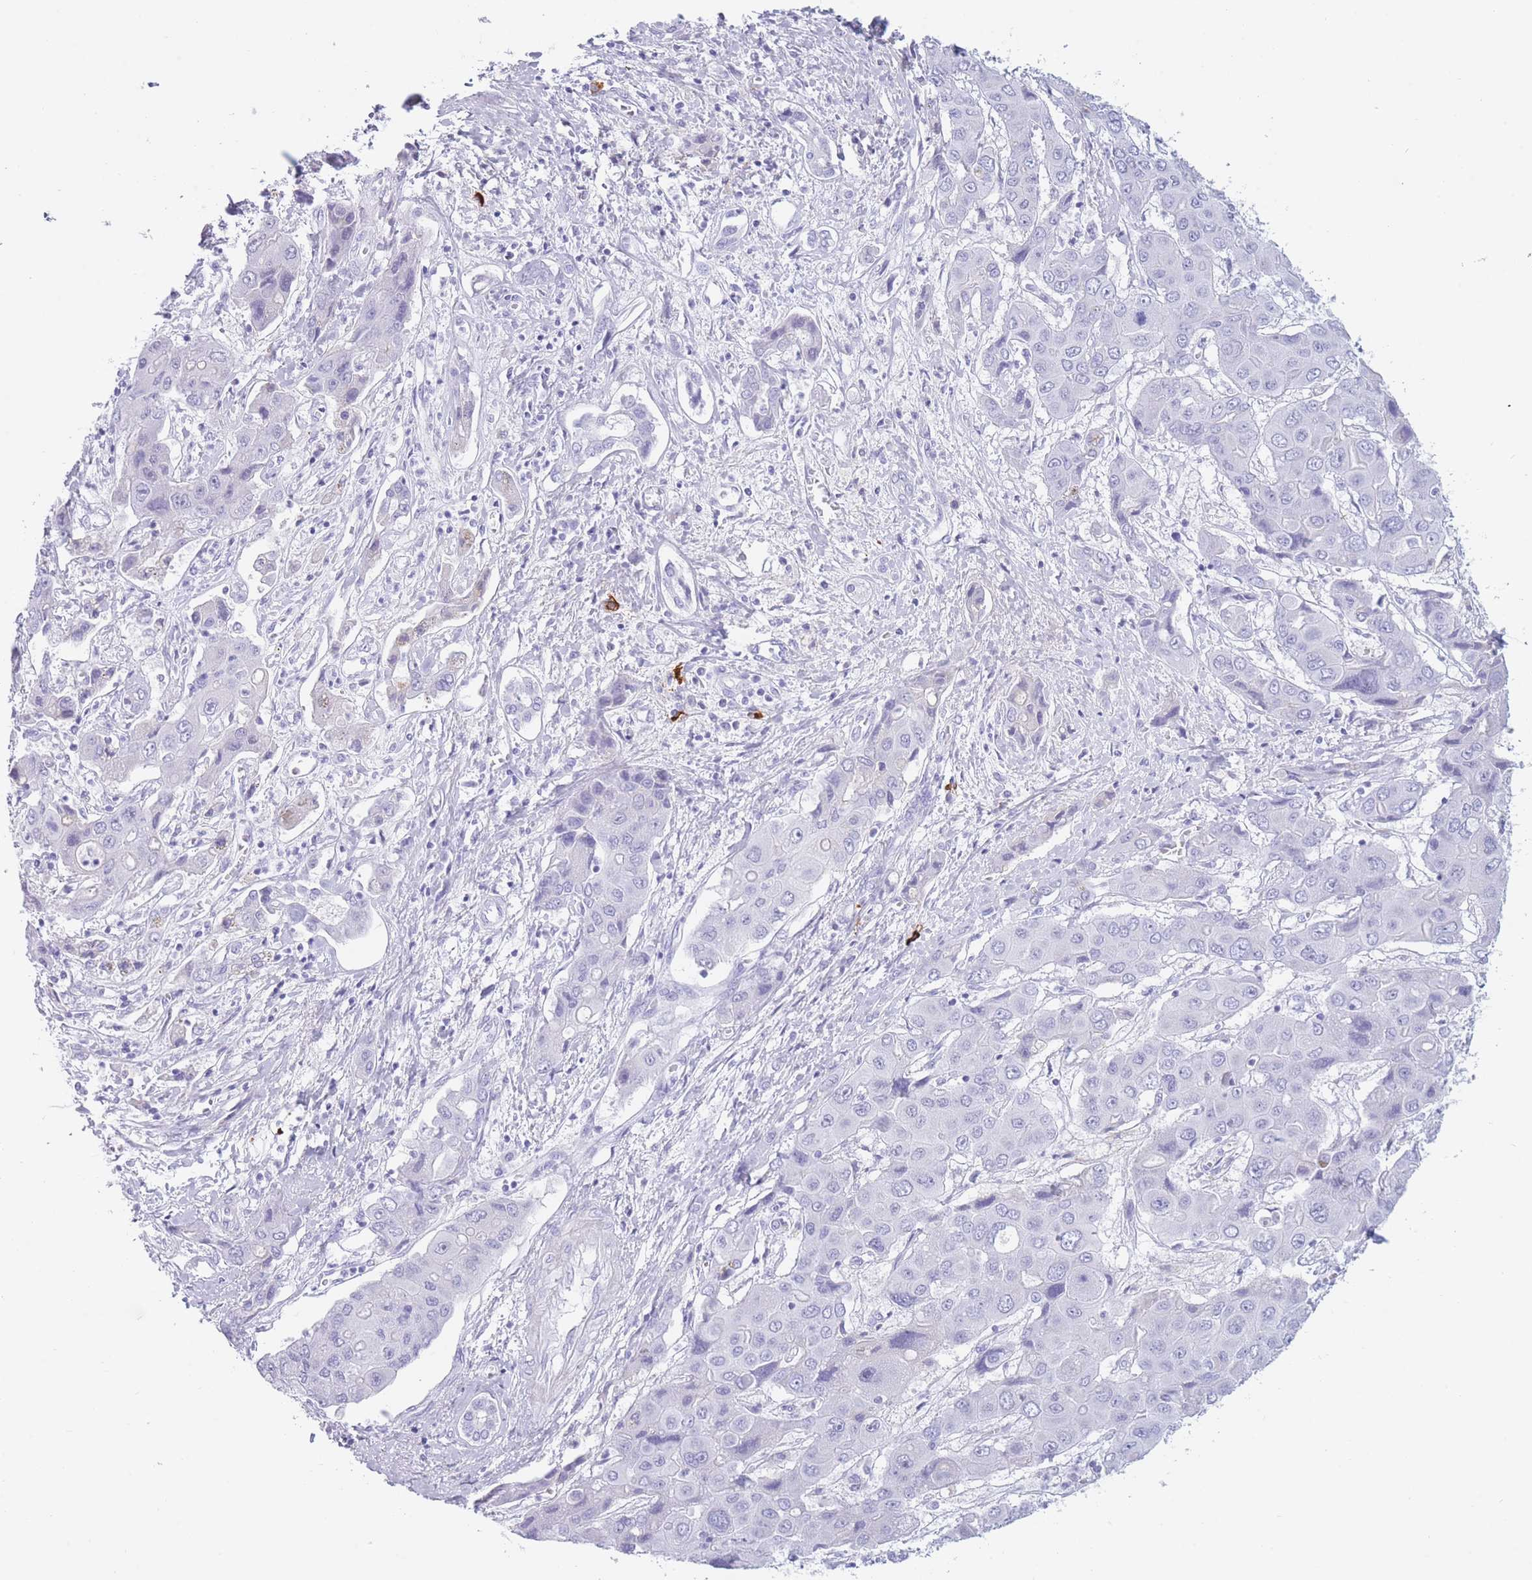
{"staining": {"intensity": "negative", "quantity": "none", "location": "none"}, "tissue": "liver cancer", "cell_type": "Tumor cells", "image_type": "cancer", "snomed": [{"axis": "morphology", "description": "Cholangiocarcinoma"}, {"axis": "topography", "description": "Liver"}], "caption": "The micrograph shows no significant positivity in tumor cells of liver cancer (cholangiocarcinoma).", "gene": "TNFSF11", "patient": {"sex": "male", "age": 67}}